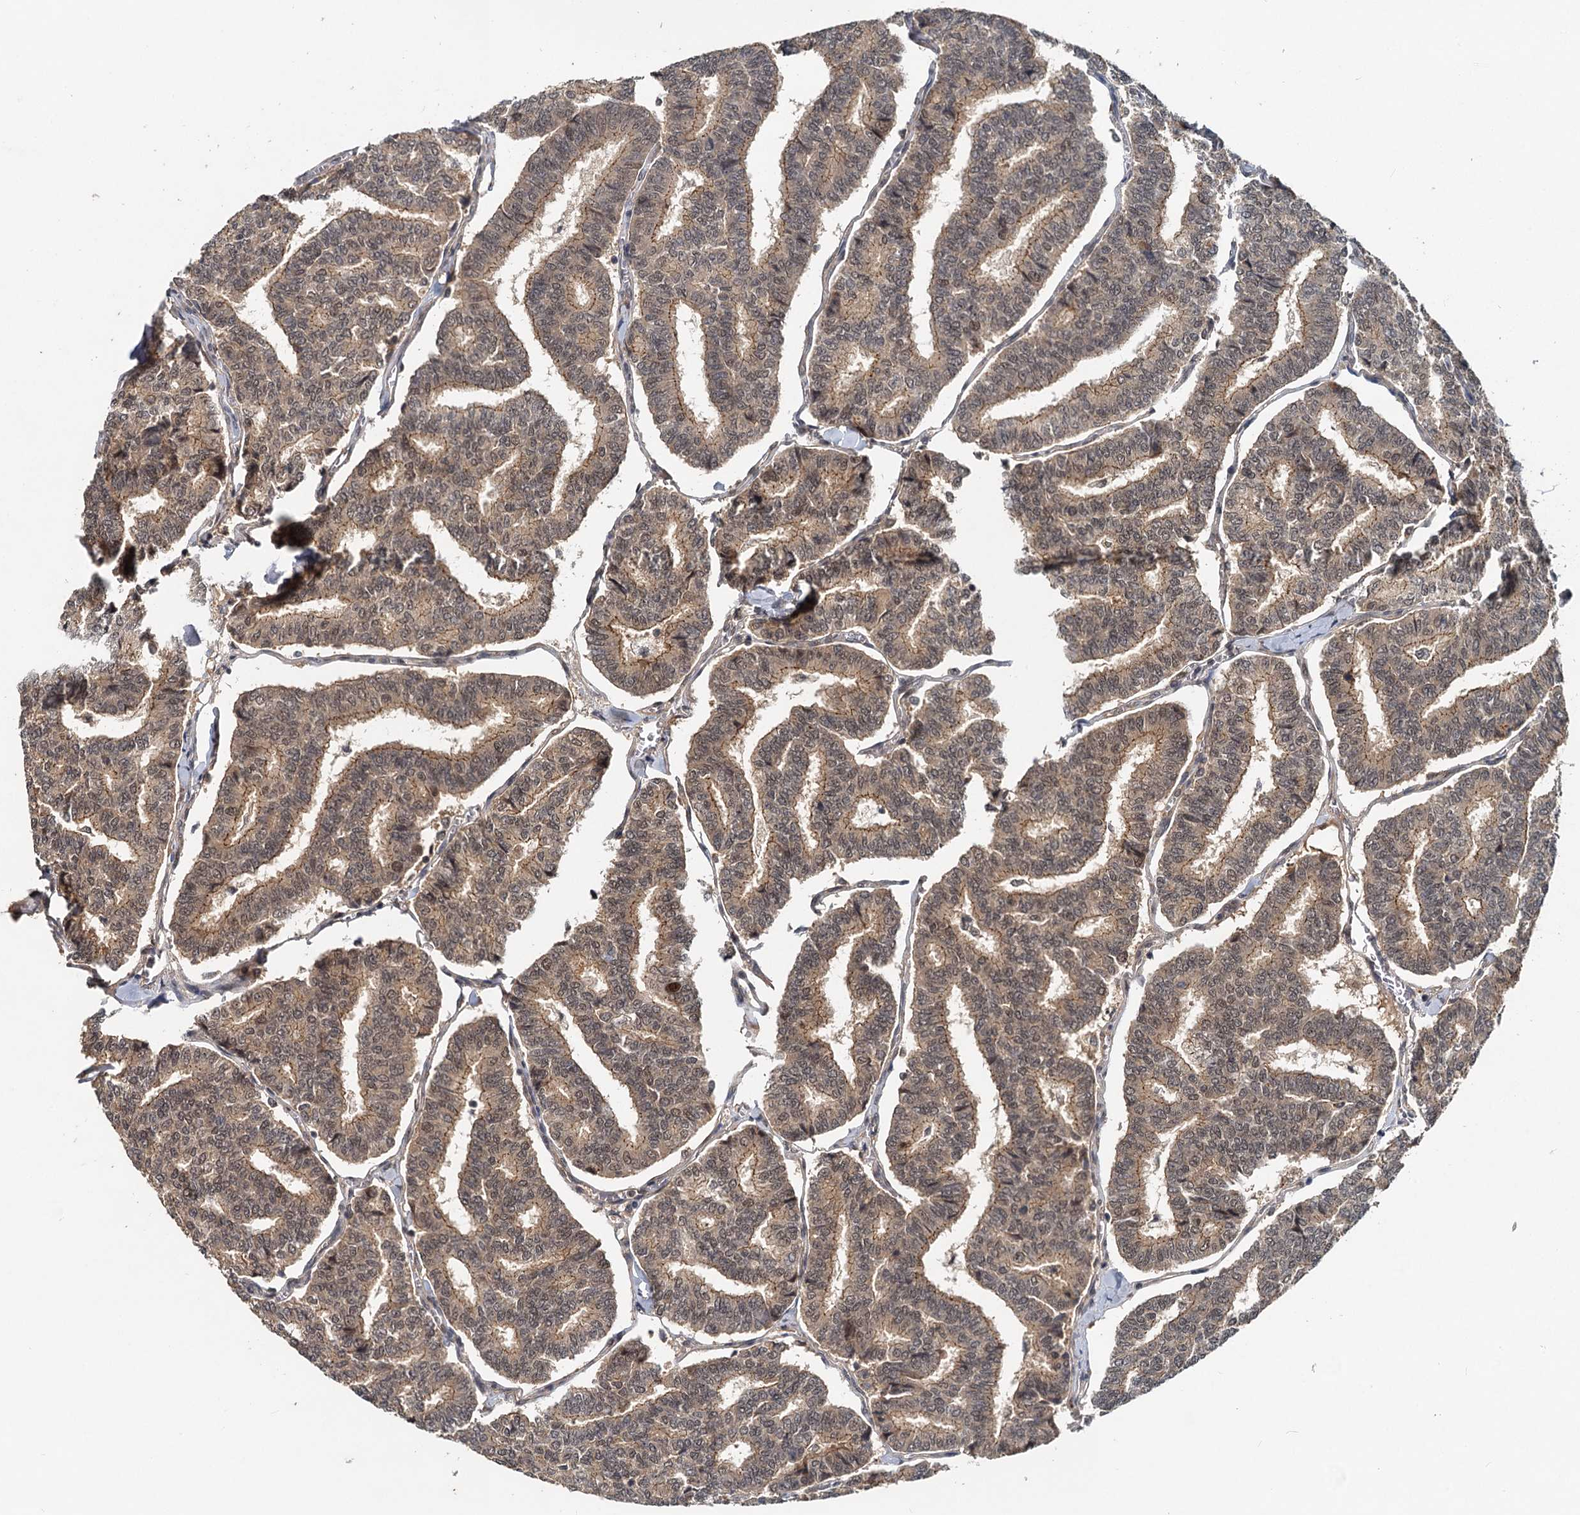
{"staining": {"intensity": "moderate", "quantity": ">75%", "location": "cytoplasmic/membranous,nuclear"}, "tissue": "thyroid cancer", "cell_type": "Tumor cells", "image_type": "cancer", "snomed": [{"axis": "morphology", "description": "Papillary adenocarcinoma, NOS"}, {"axis": "topography", "description": "Thyroid gland"}], "caption": "A photomicrograph of thyroid papillary adenocarcinoma stained for a protein shows moderate cytoplasmic/membranous and nuclear brown staining in tumor cells.", "gene": "RITA1", "patient": {"sex": "female", "age": 35}}